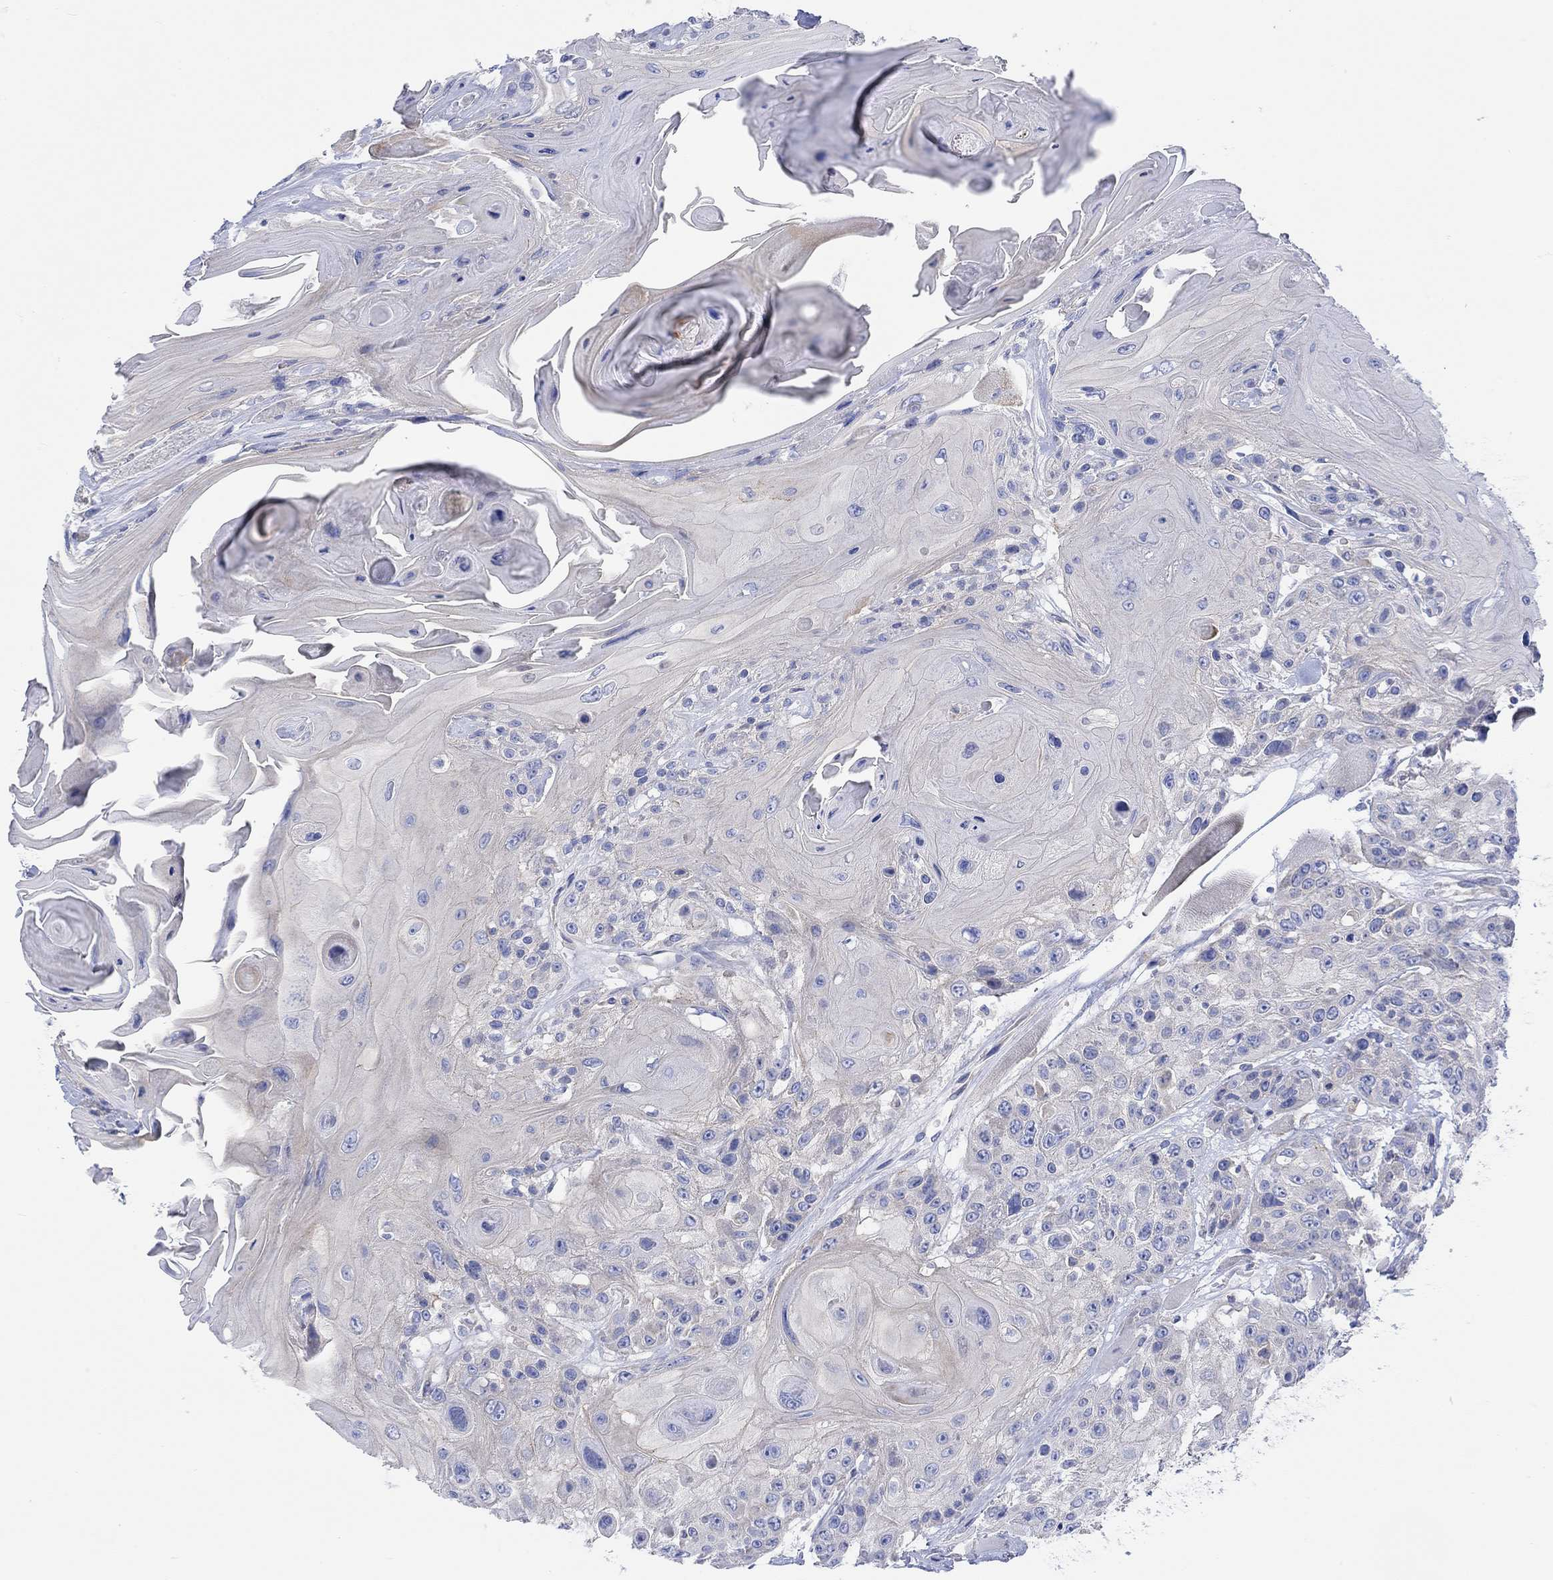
{"staining": {"intensity": "negative", "quantity": "none", "location": "none"}, "tissue": "head and neck cancer", "cell_type": "Tumor cells", "image_type": "cancer", "snomed": [{"axis": "morphology", "description": "Squamous cell carcinoma, NOS"}, {"axis": "topography", "description": "Head-Neck"}], "caption": "Tumor cells show no significant protein staining in head and neck cancer (squamous cell carcinoma). (DAB (3,3'-diaminobenzidine) immunohistochemistry (IHC), high magnification).", "gene": "REEP6", "patient": {"sex": "female", "age": 59}}